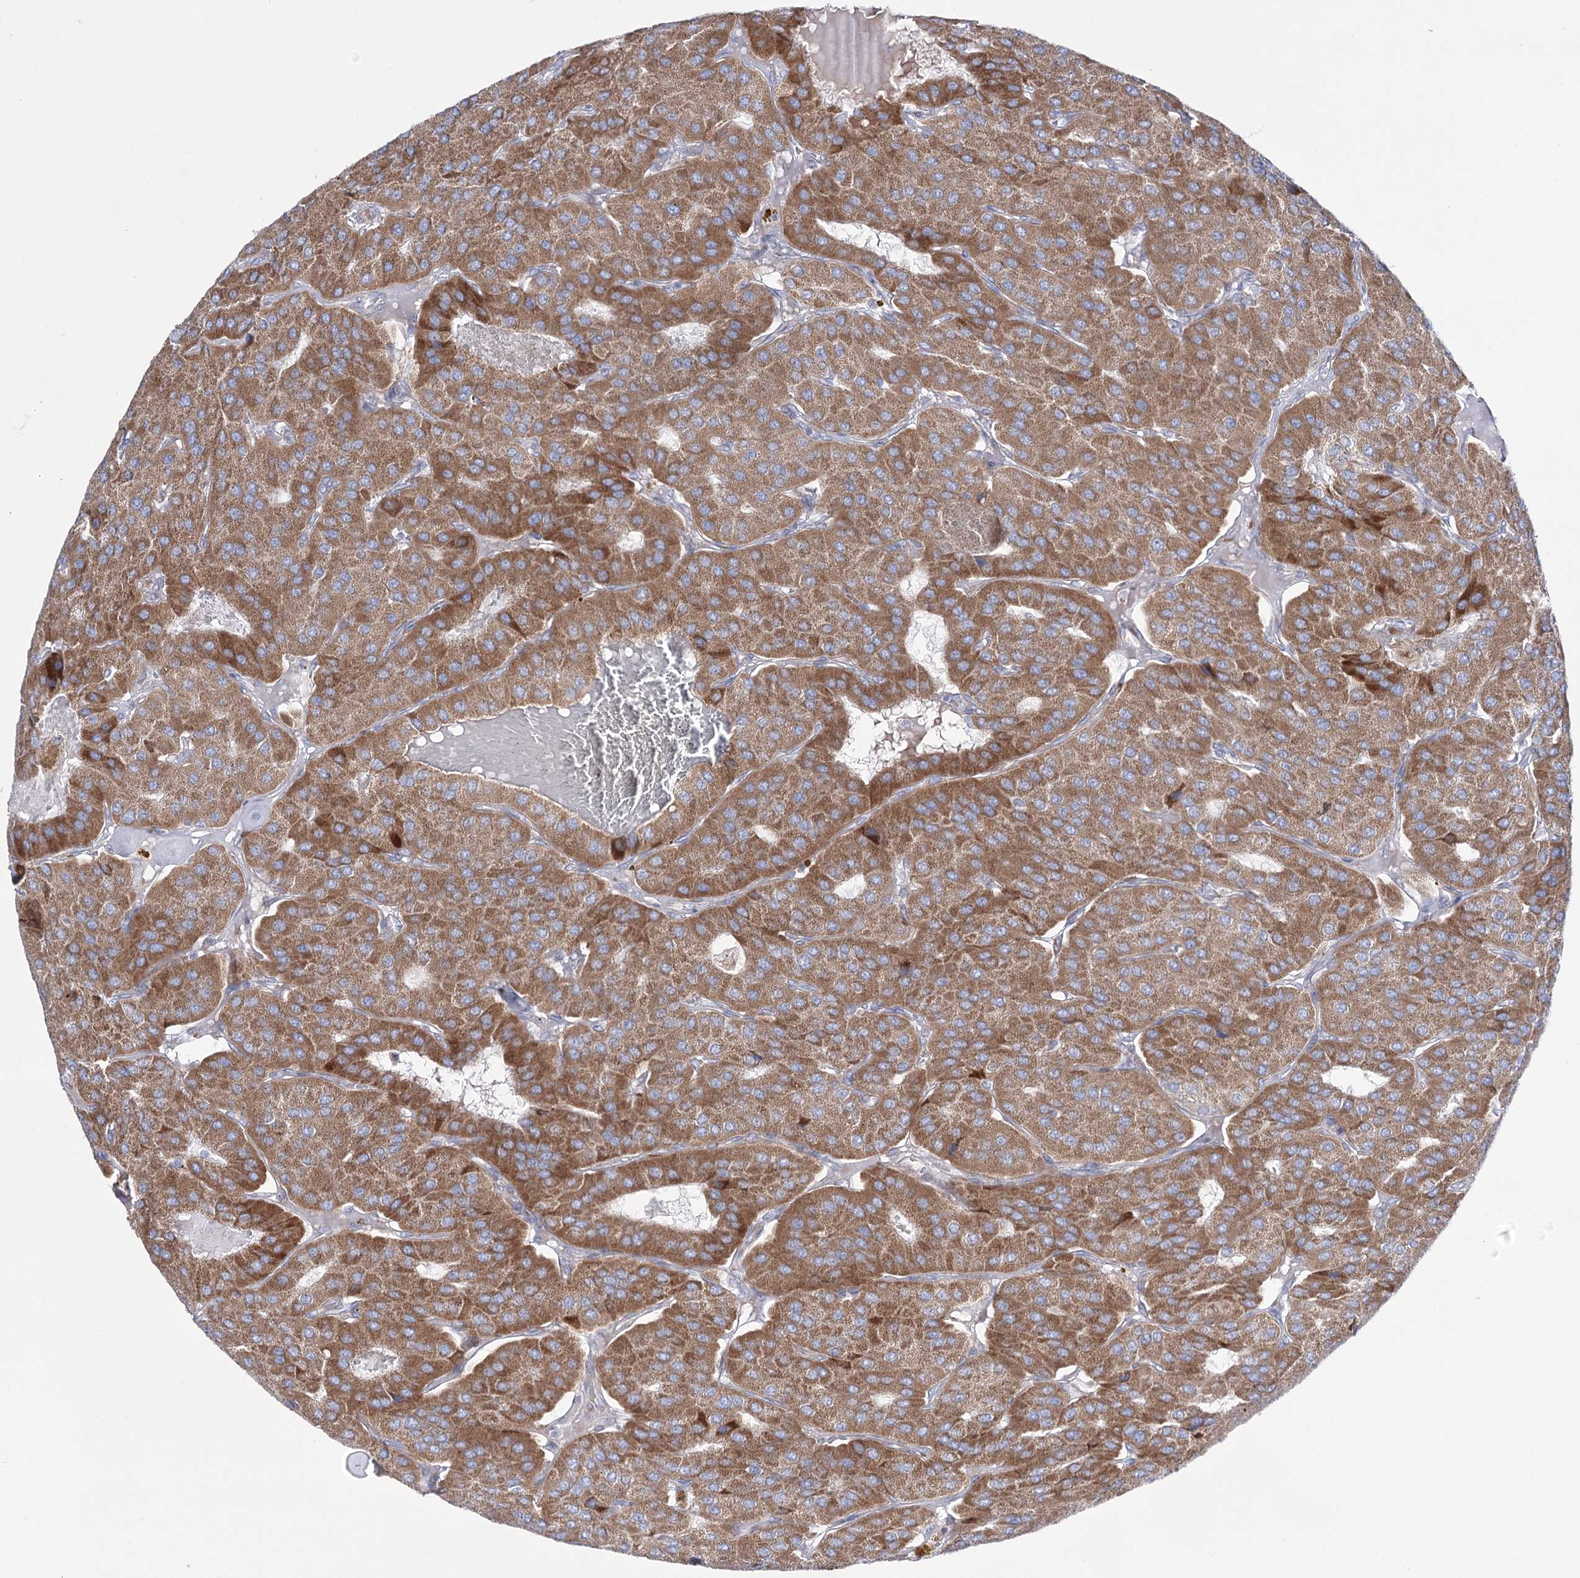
{"staining": {"intensity": "moderate", "quantity": ">75%", "location": "cytoplasmic/membranous"}, "tissue": "parathyroid gland", "cell_type": "Glandular cells", "image_type": "normal", "snomed": [{"axis": "morphology", "description": "Normal tissue, NOS"}, {"axis": "morphology", "description": "Adenoma, NOS"}, {"axis": "topography", "description": "Parathyroid gland"}], "caption": "Protein expression by immunohistochemistry (IHC) reveals moderate cytoplasmic/membranous positivity in approximately >75% of glandular cells in benign parathyroid gland.", "gene": "METTL5", "patient": {"sex": "female", "age": 86}}